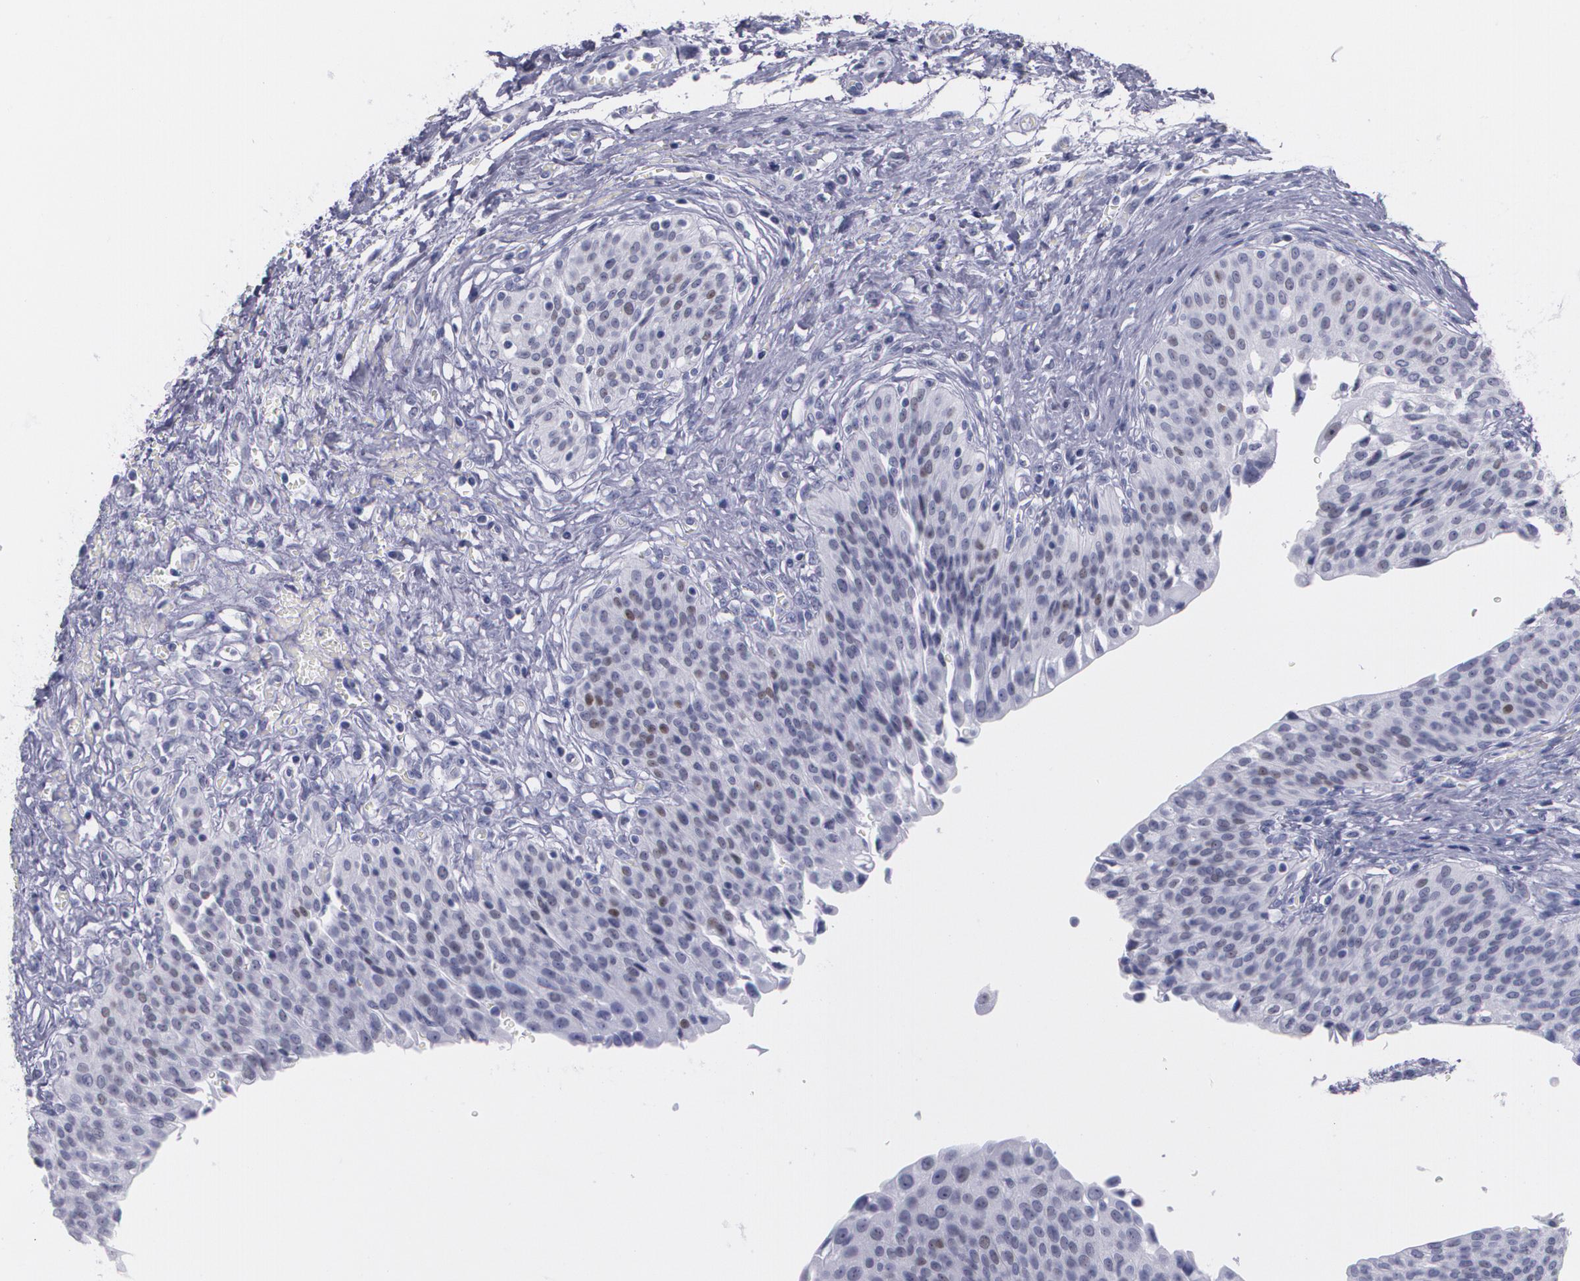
{"staining": {"intensity": "moderate", "quantity": "<25%", "location": "nuclear"}, "tissue": "urinary bladder", "cell_type": "Urothelial cells", "image_type": "normal", "snomed": [{"axis": "morphology", "description": "Normal tissue, NOS"}, {"axis": "topography", "description": "Smooth muscle"}, {"axis": "topography", "description": "Urinary bladder"}], "caption": "A high-resolution image shows immunohistochemistry (IHC) staining of benign urinary bladder, which shows moderate nuclear positivity in approximately <25% of urothelial cells.", "gene": "TP53", "patient": {"sex": "male", "age": 35}}